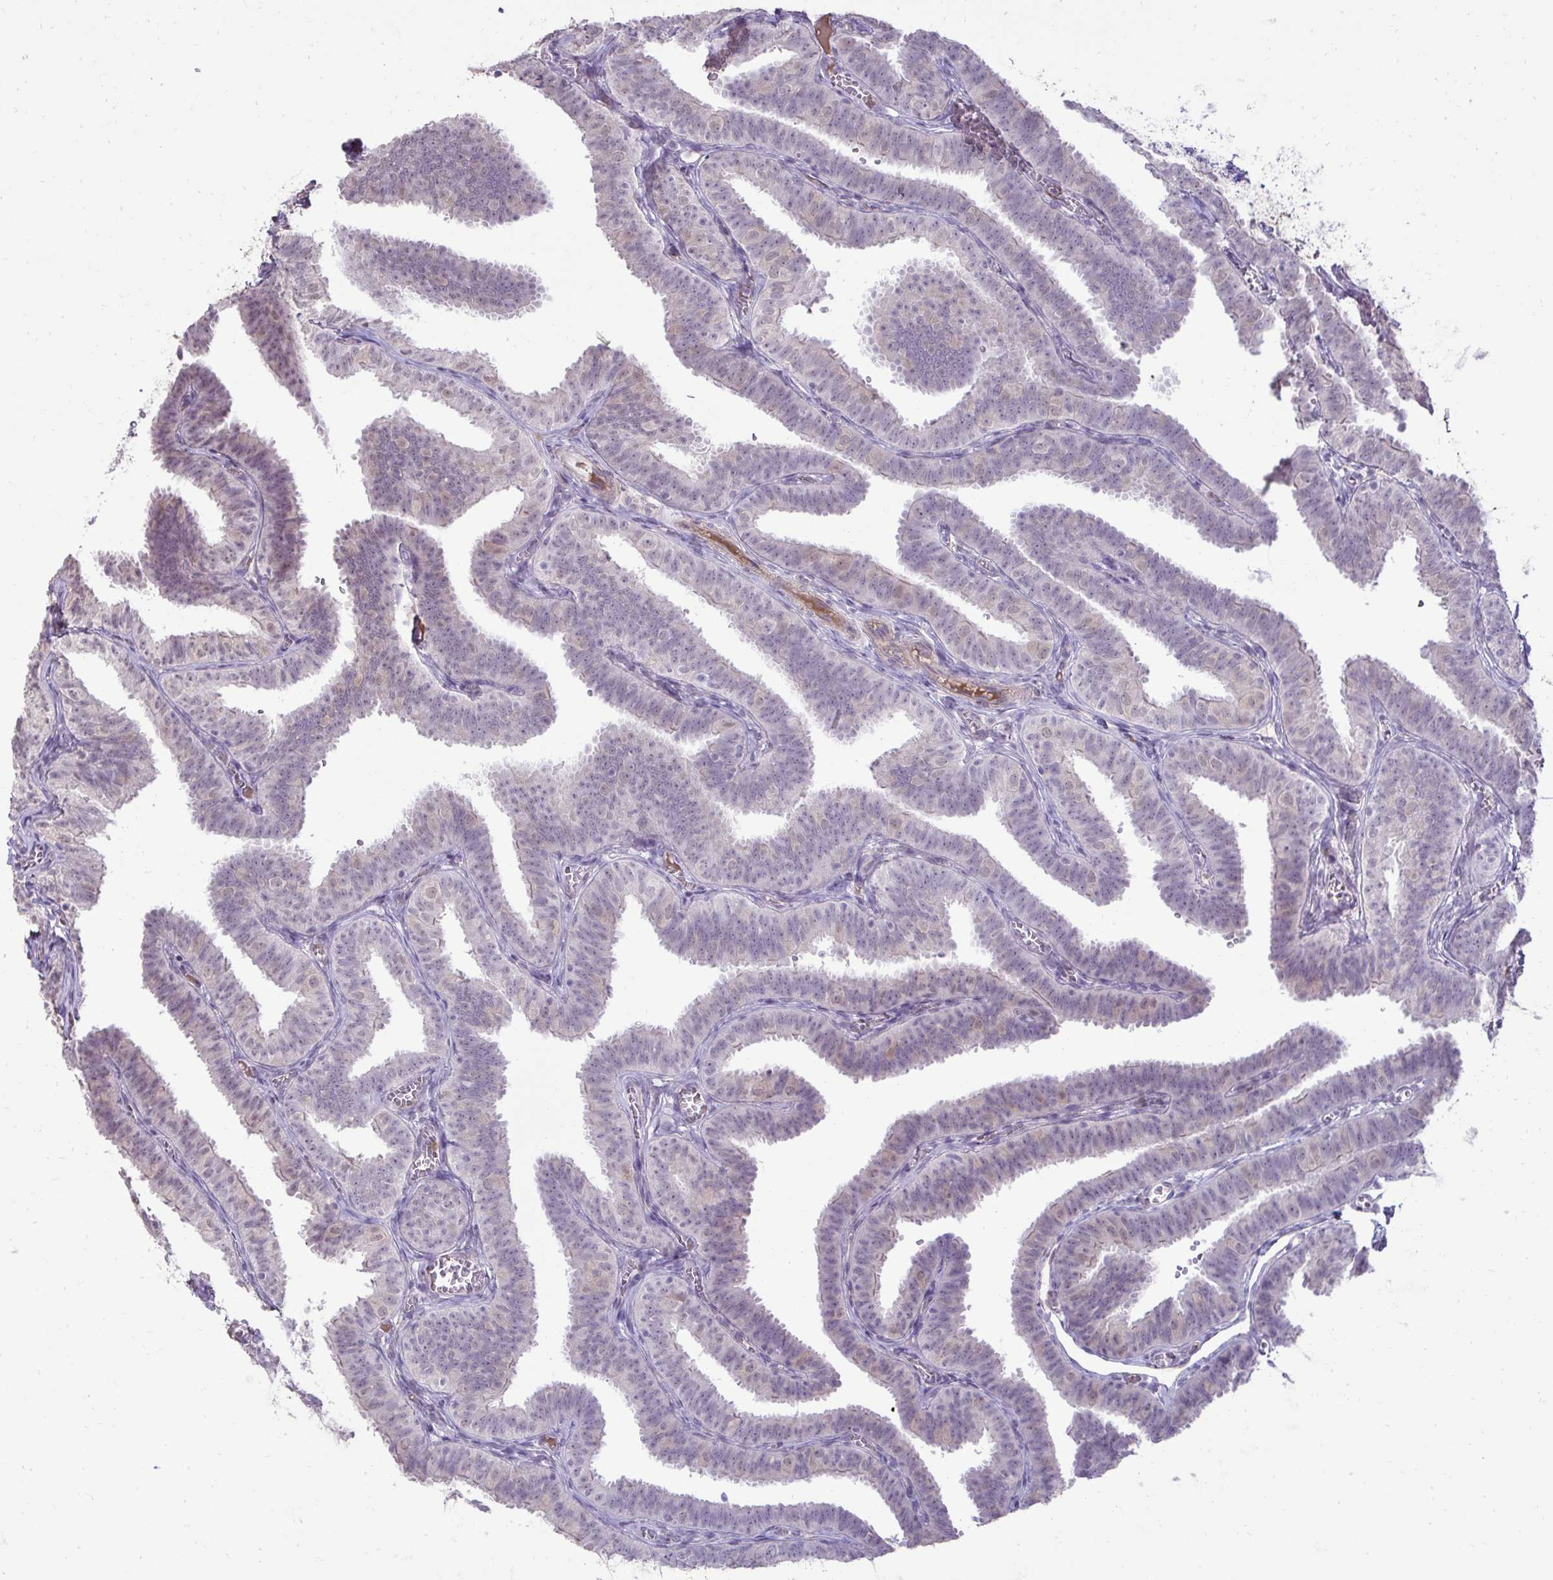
{"staining": {"intensity": "negative", "quantity": "none", "location": "none"}, "tissue": "fallopian tube", "cell_type": "Glandular cells", "image_type": "normal", "snomed": [{"axis": "morphology", "description": "Normal tissue, NOS"}, {"axis": "topography", "description": "Fallopian tube"}], "caption": "IHC micrograph of normal human fallopian tube stained for a protein (brown), which reveals no expression in glandular cells.", "gene": "SLC30A3", "patient": {"sex": "female", "age": 25}}